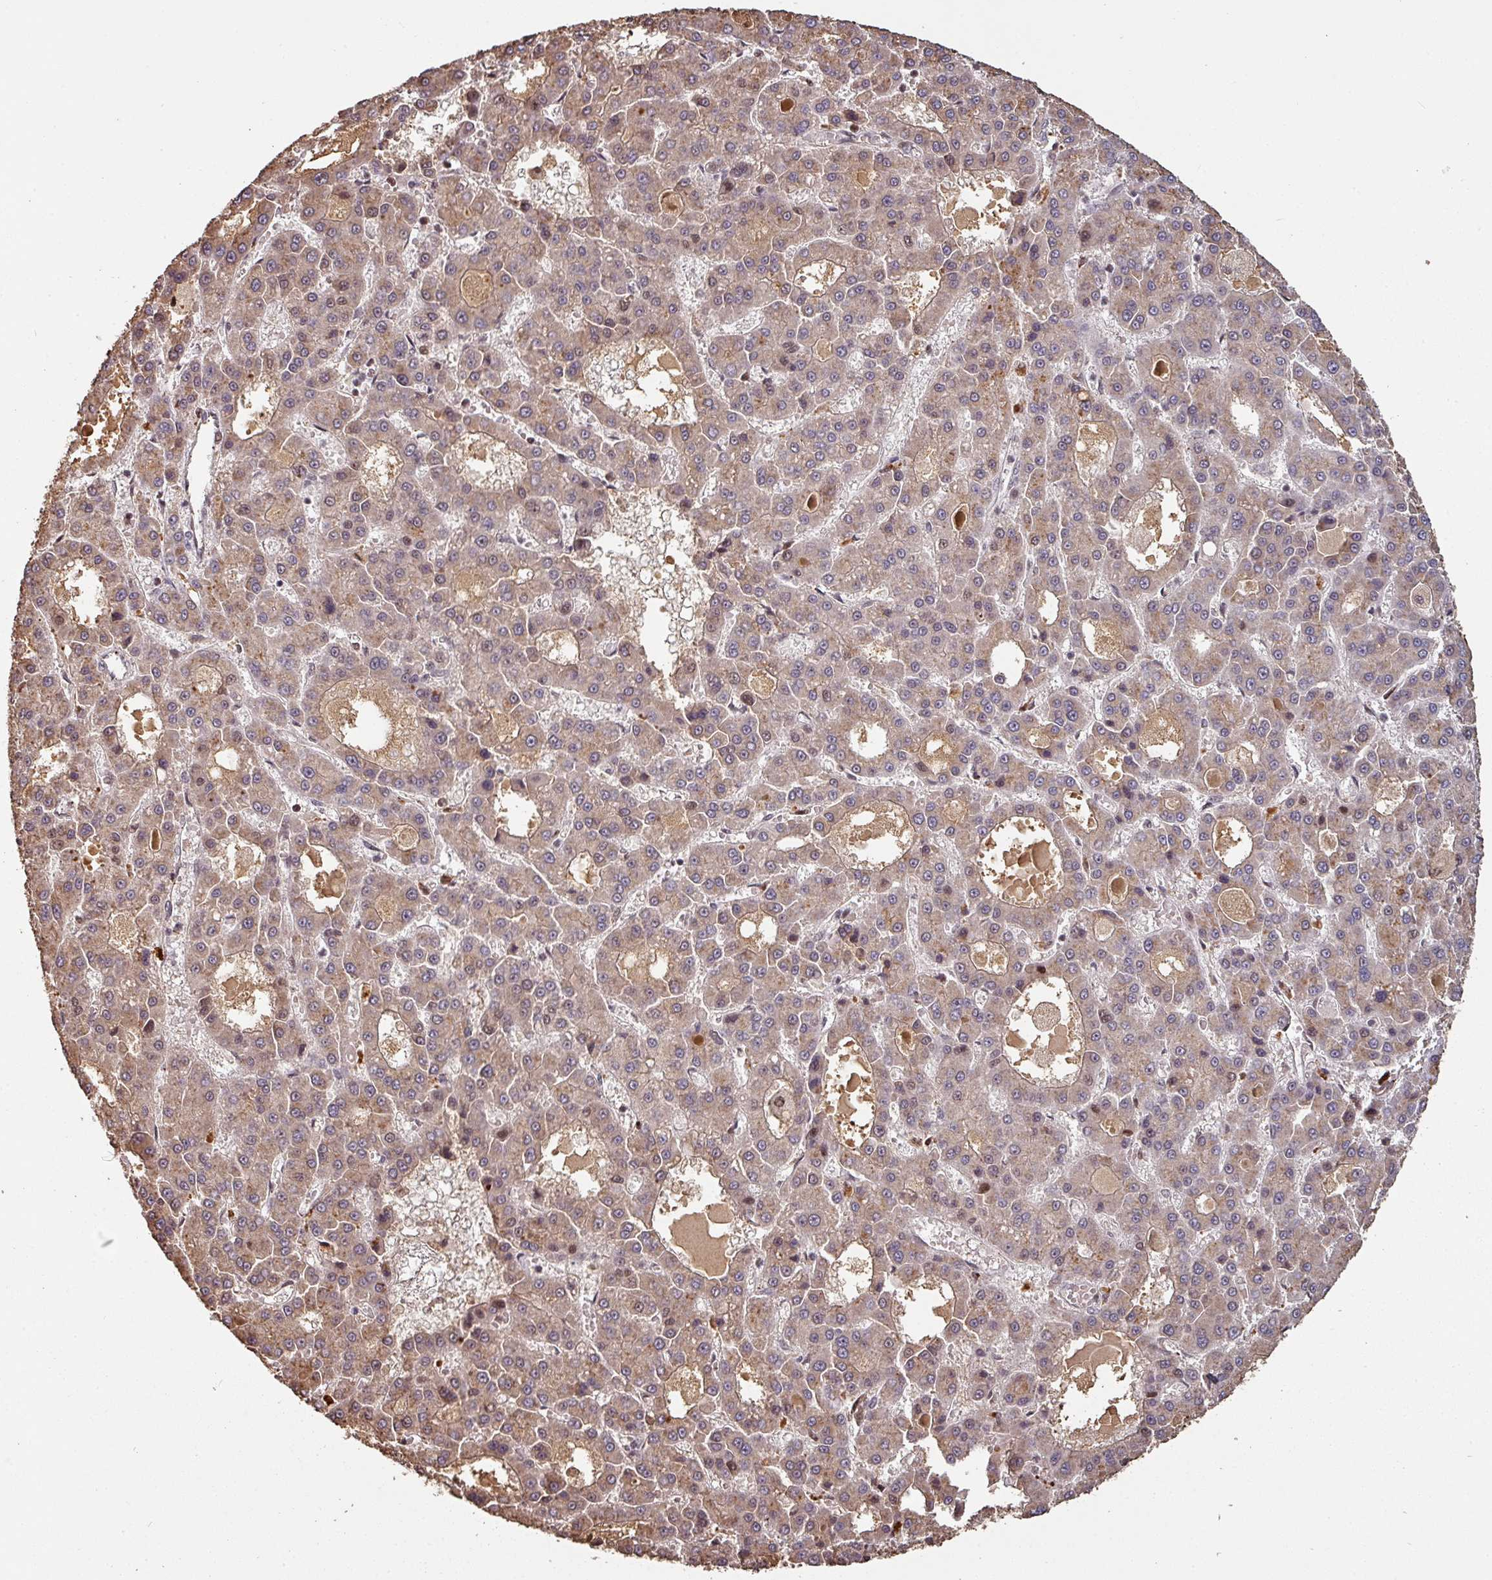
{"staining": {"intensity": "moderate", "quantity": "25%-75%", "location": "cytoplasmic/membranous,nuclear"}, "tissue": "liver cancer", "cell_type": "Tumor cells", "image_type": "cancer", "snomed": [{"axis": "morphology", "description": "Carcinoma, Hepatocellular, NOS"}, {"axis": "topography", "description": "Liver"}], "caption": "A high-resolution photomicrograph shows immunohistochemistry (IHC) staining of liver hepatocellular carcinoma, which reveals moderate cytoplasmic/membranous and nuclear expression in approximately 25%-75% of tumor cells. (Stains: DAB in brown, nuclei in blue, Microscopy: brightfield microscopy at high magnification).", "gene": "POLD1", "patient": {"sex": "male", "age": 70}}